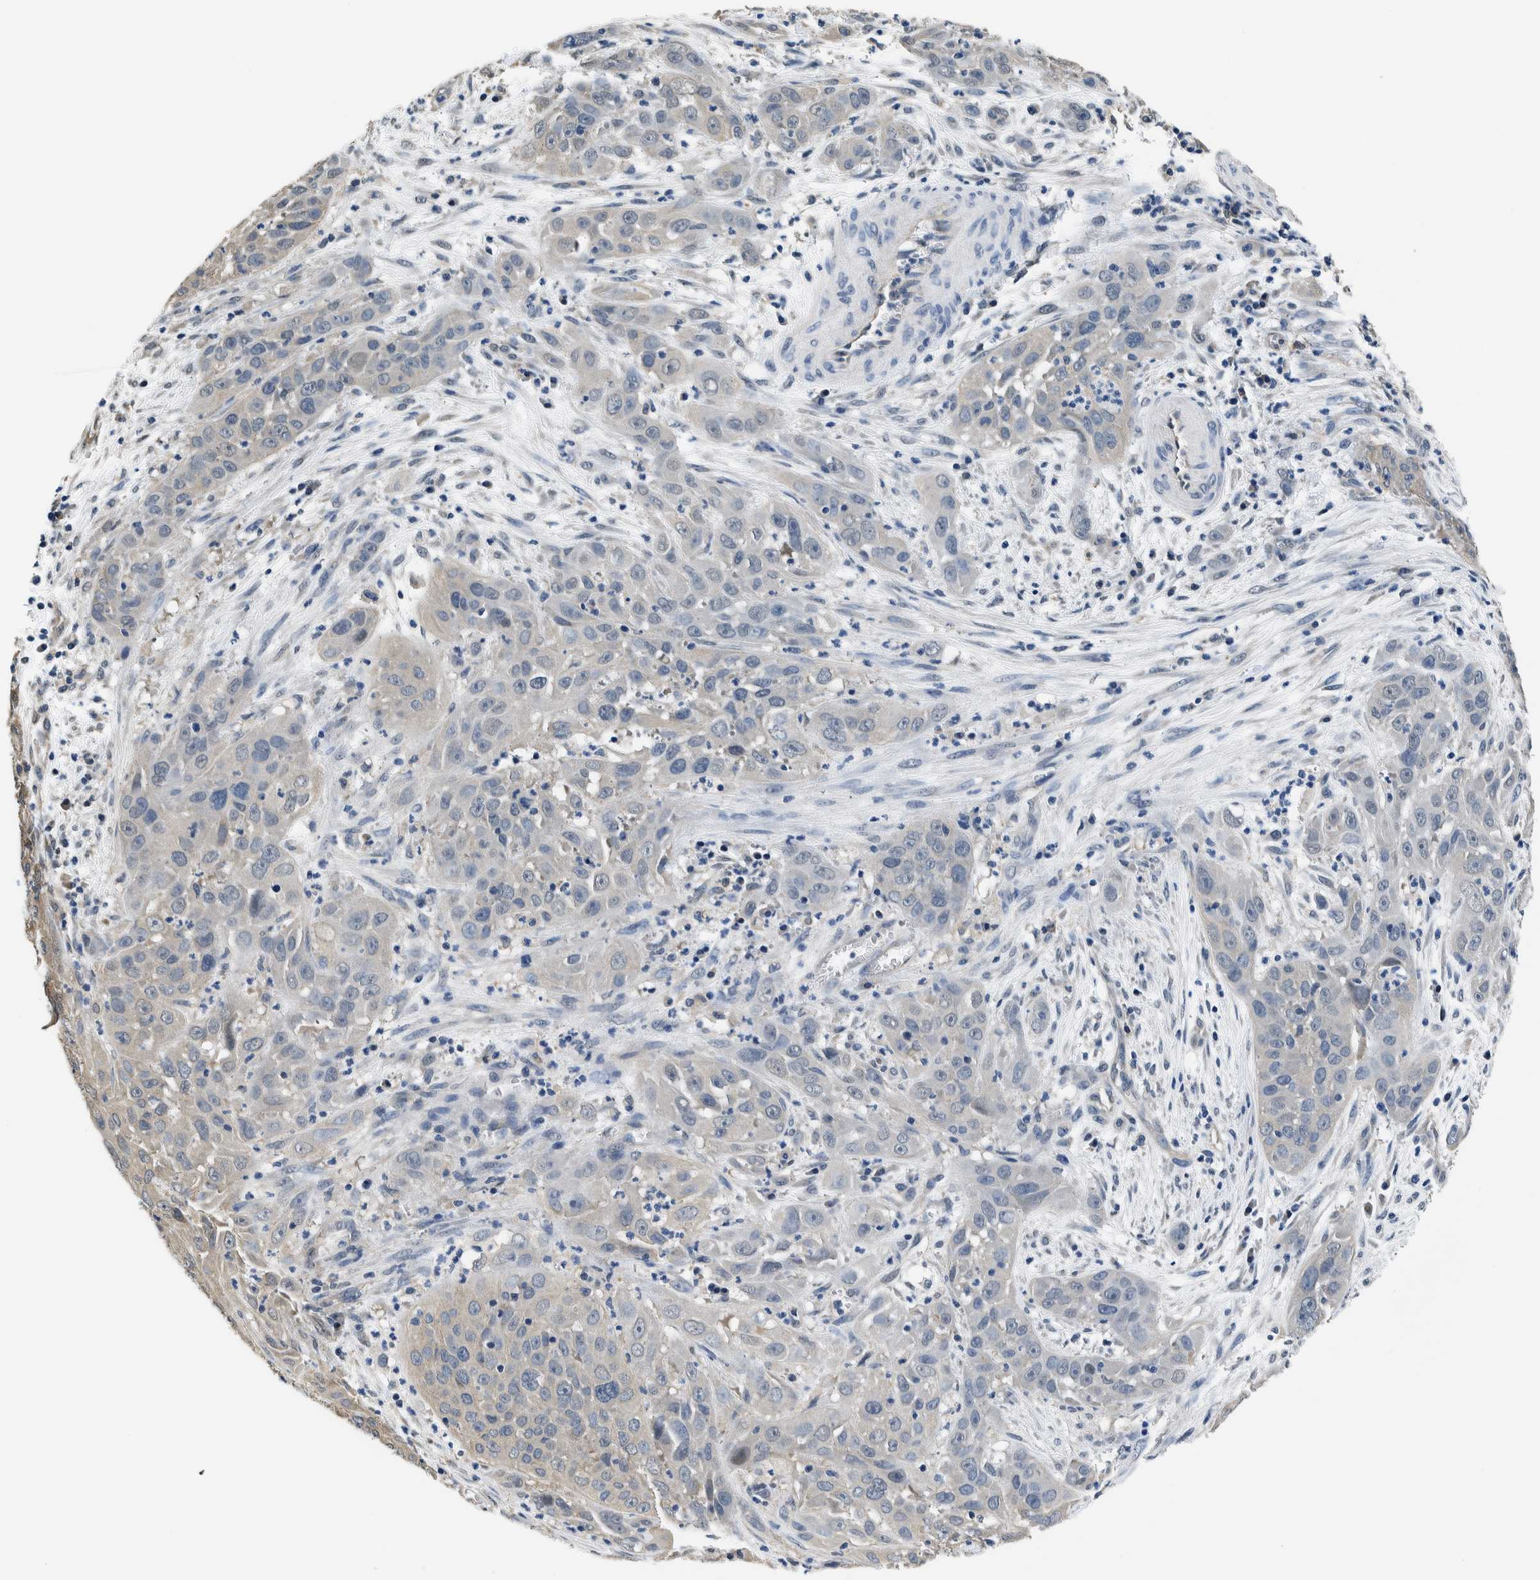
{"staining": {"intensity": "negative", "quantity": "none", "location": "none"}, "tissue": "cervical cancer", "cell_type": "Tumor cells", "image_type": "cancer", "snomed": [{"axis": "morphology", "description": "Squamous cell carcinoma, NOS"}, {"axis": "topography", "description": "Cervix"}], "caption": "Squamous cell carcinoma (cervical) stained for a protein using immunohistochemistry displays no staining tumor cells.", "gene": "NIBAN2", "patient": {"sex": "female", "age": 32}}